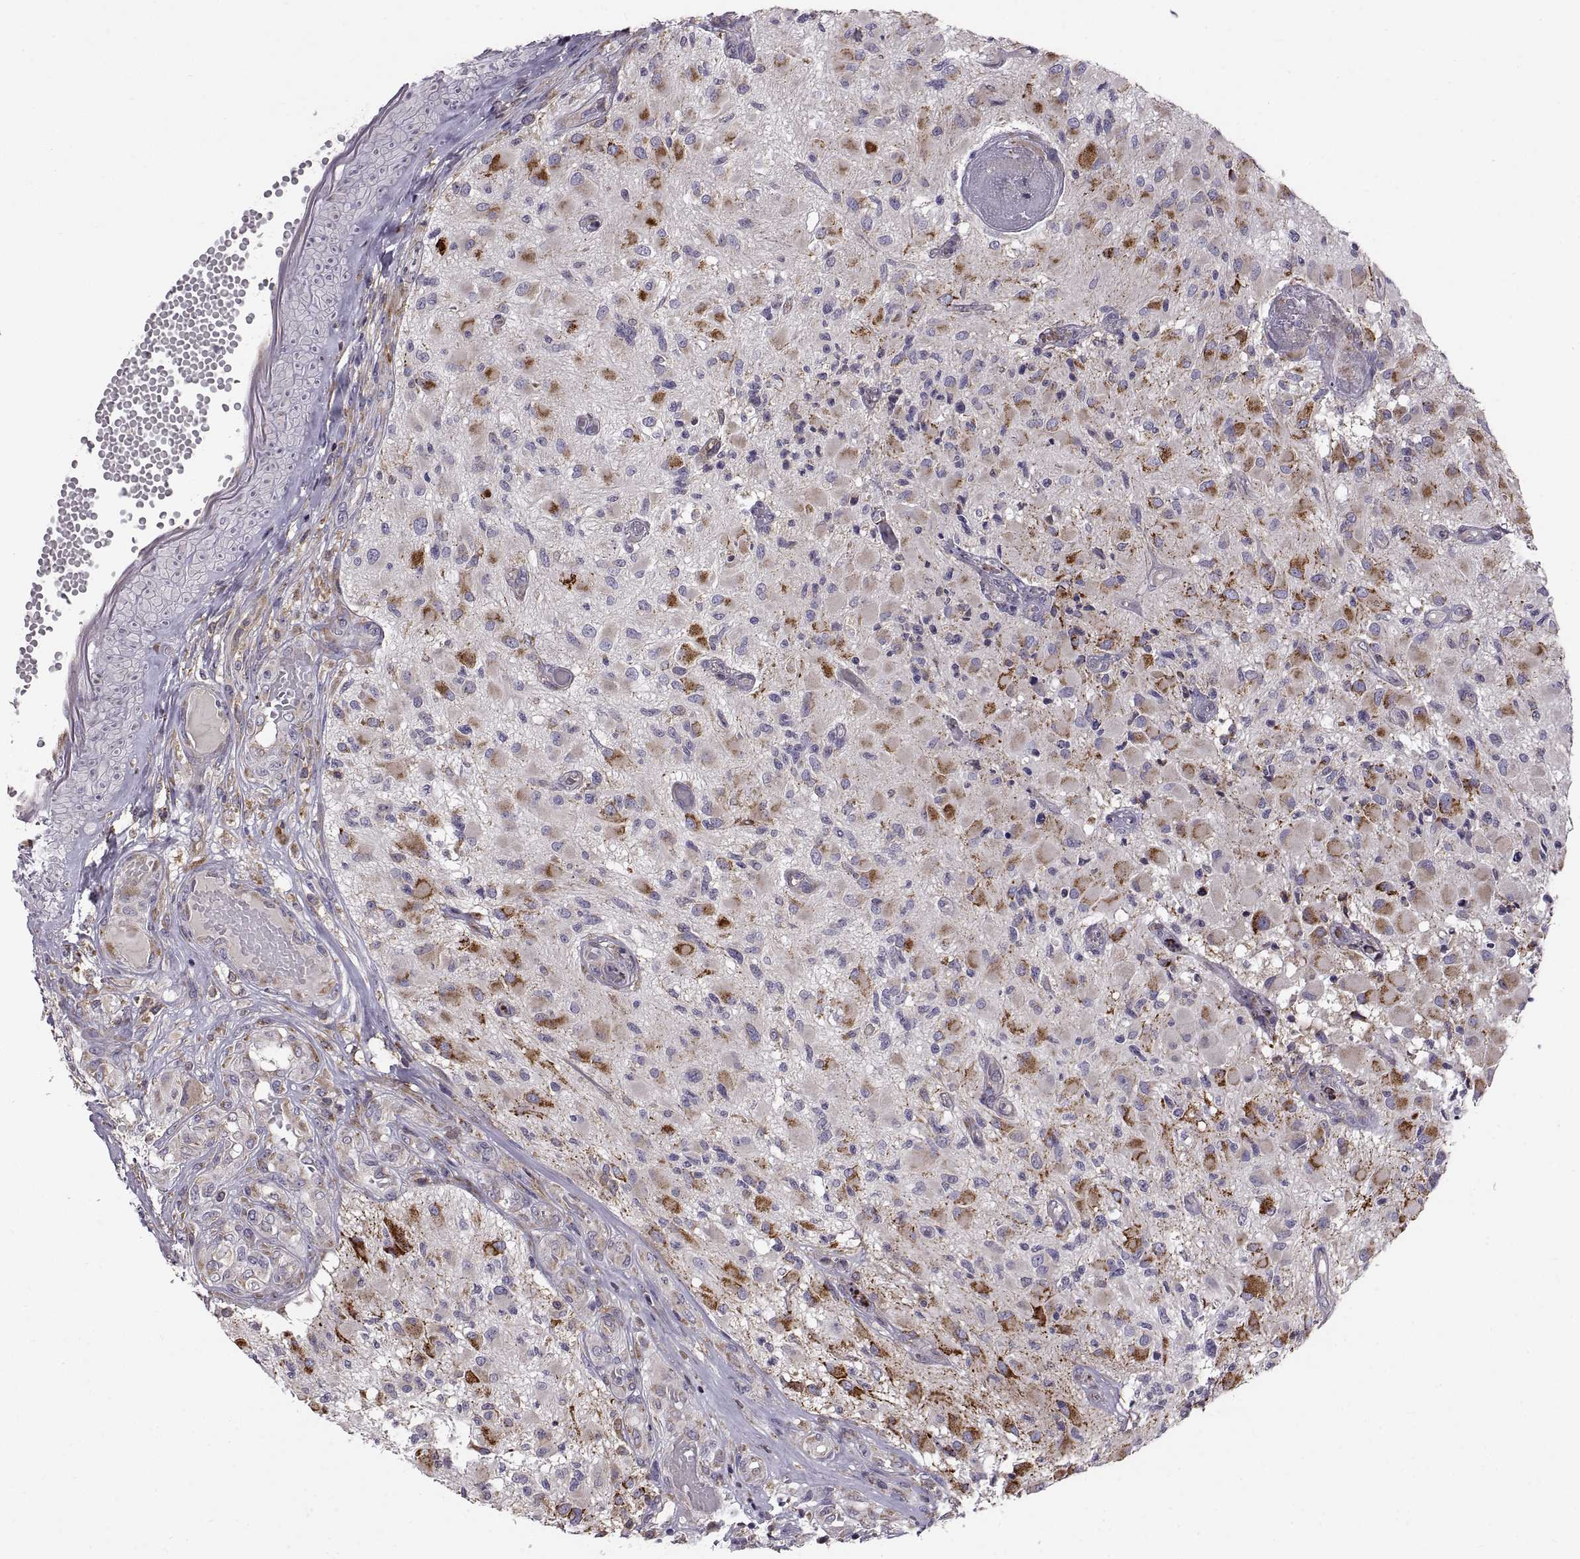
{"staining": {"intensity": "negative", "quantity": "none", "location": "none"}, "tissue": "glioma", "cell_type": "Tumor cells", "image_type": "cancer", "snomed": [{"axis": "morphology", "description": "Glioma, malignant, High grade"}, {"axis": "topography", "description": "Brain"}], "caption": "This image is of glioma stained with immunohistochemistry (IHC) to label a protein in brown with the nuclei are counter-stained blue. There is no staining in tumor cells.", "gene": "PLEKHB2", "patient": {"sex": "female", "age": 63}}